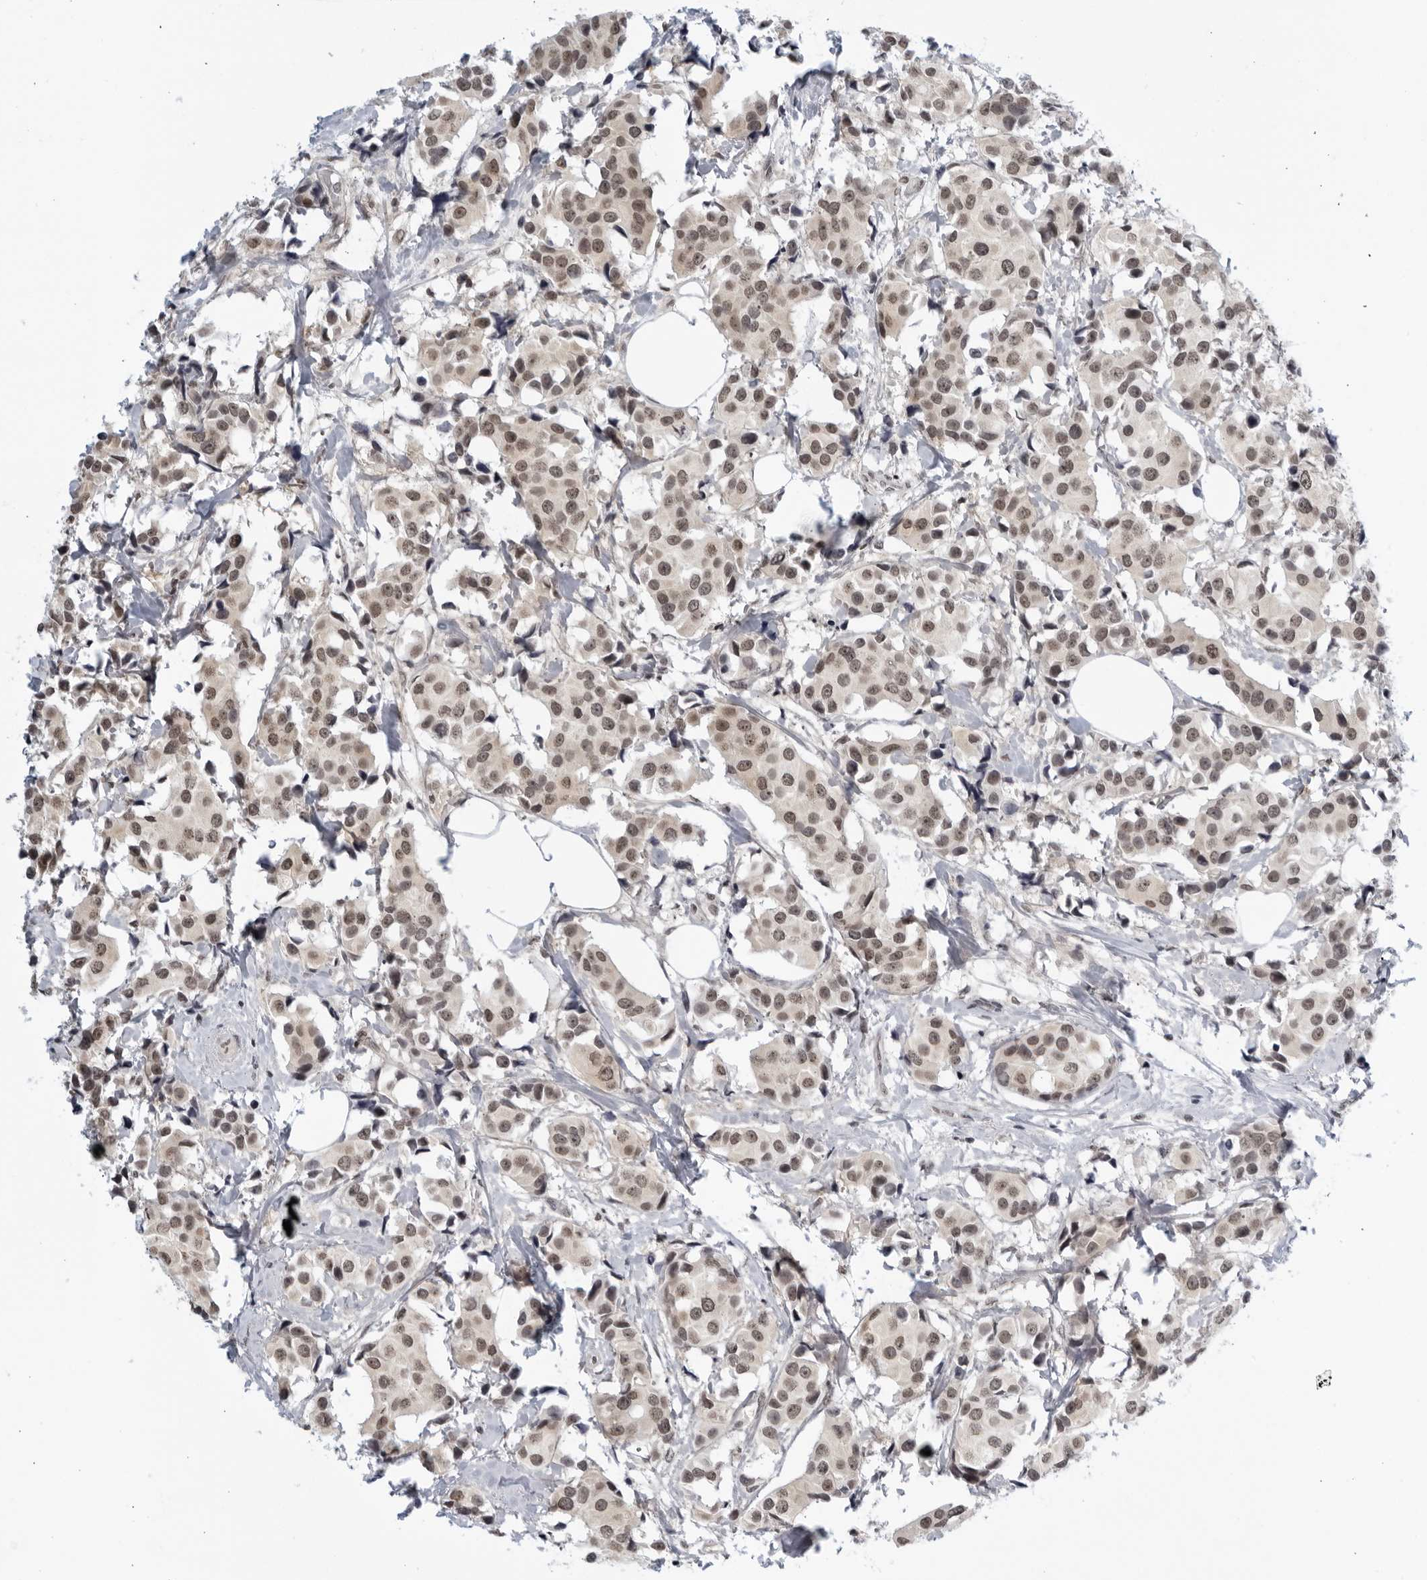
{"staining": {"intensity": "moderate", "quantity": ">75%", "location": "nuclear"}, "tissue": "breast cancer", "cell_type": "Tumor cells", "image_type": "cancer", "snomed": [{"axis": "morphology", "description": "Normal tissue, NOS"}, {"axis": "morphology", "description": "Duct carcinoma"}, {"axis": "topography", "description": "Breast"}], "caption": "IHC (DAB) staining of infiltrating ductal carcinoma (breast) shows moderate nuclear protein staining in about >75% of tumor cells. (Stains: DAB in brown, nuclei in blue, Microscopy: brightfield microscopy at high magnification).", "gene": "CC2D1B", "patient": {"sex": "female", "age": 39}}